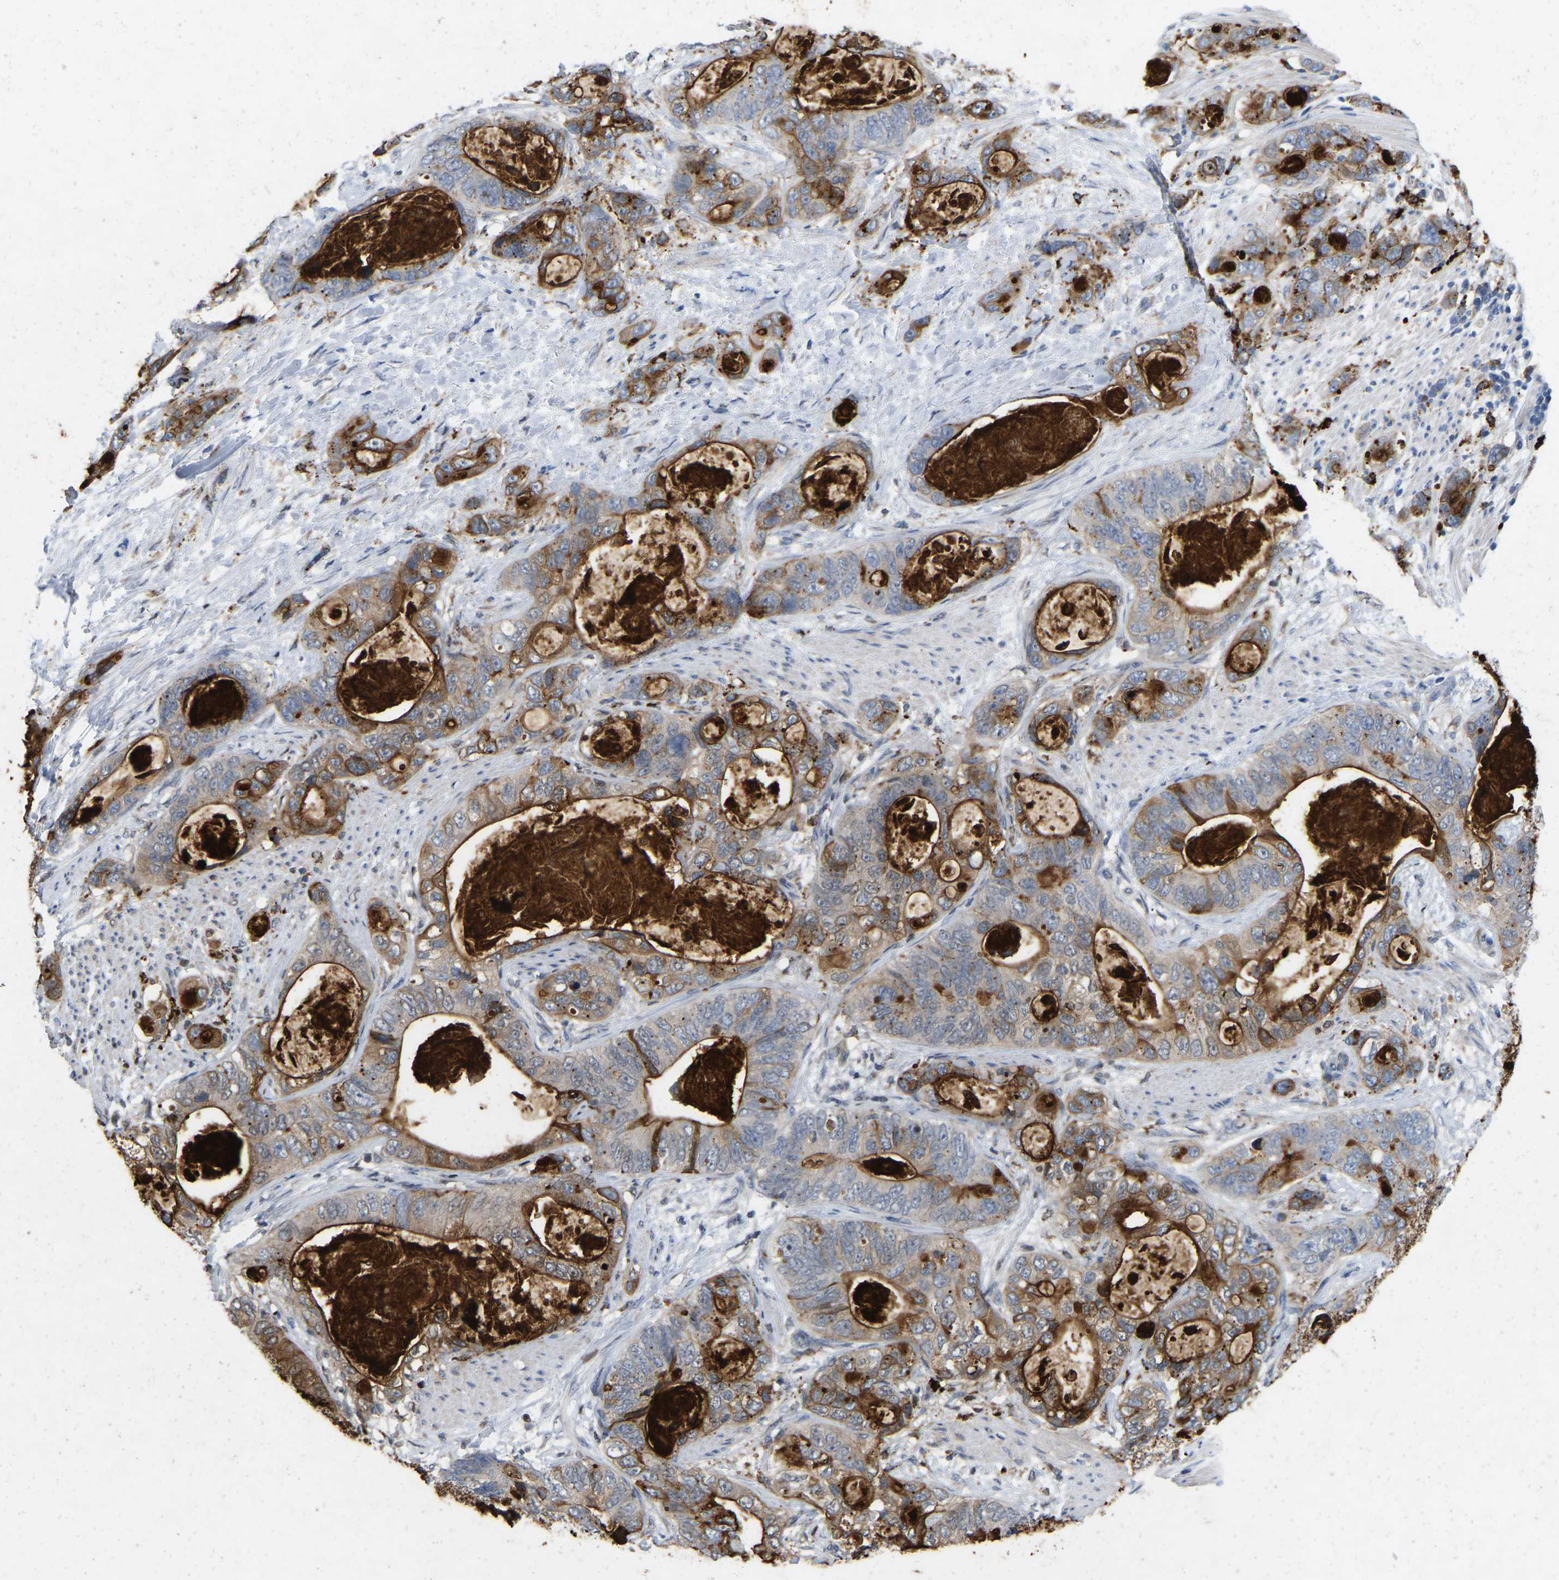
{"staining": {"intensity": "strong", "quantity": "25%-75%", "location": "cytoplasmic/membranous"}, "tissue": "stomach cancer", "cell_type": "Tumor cells", "image_type": "cancer", "snomed": [{"axis": "morphology", "description": "Normal tissue, NOS"}, {"axis": "morphology", "description": "Adenocarcinoma, NOS"}, {"axis": "topography", "description": "Stomach"}], "caption": "Stomach cancer stained with IHC displays strong cytoplasmic/membranous expression in about 25%-75% of tumor cells. The staining is performed using DAB (3,3'-diaminobenzidine) brown chromogen to label protein expression. The nuclei are counter-stained blue using hematoxylin.", "gene": "RHEB", "patient": {"sex": "female", "age": 89}}